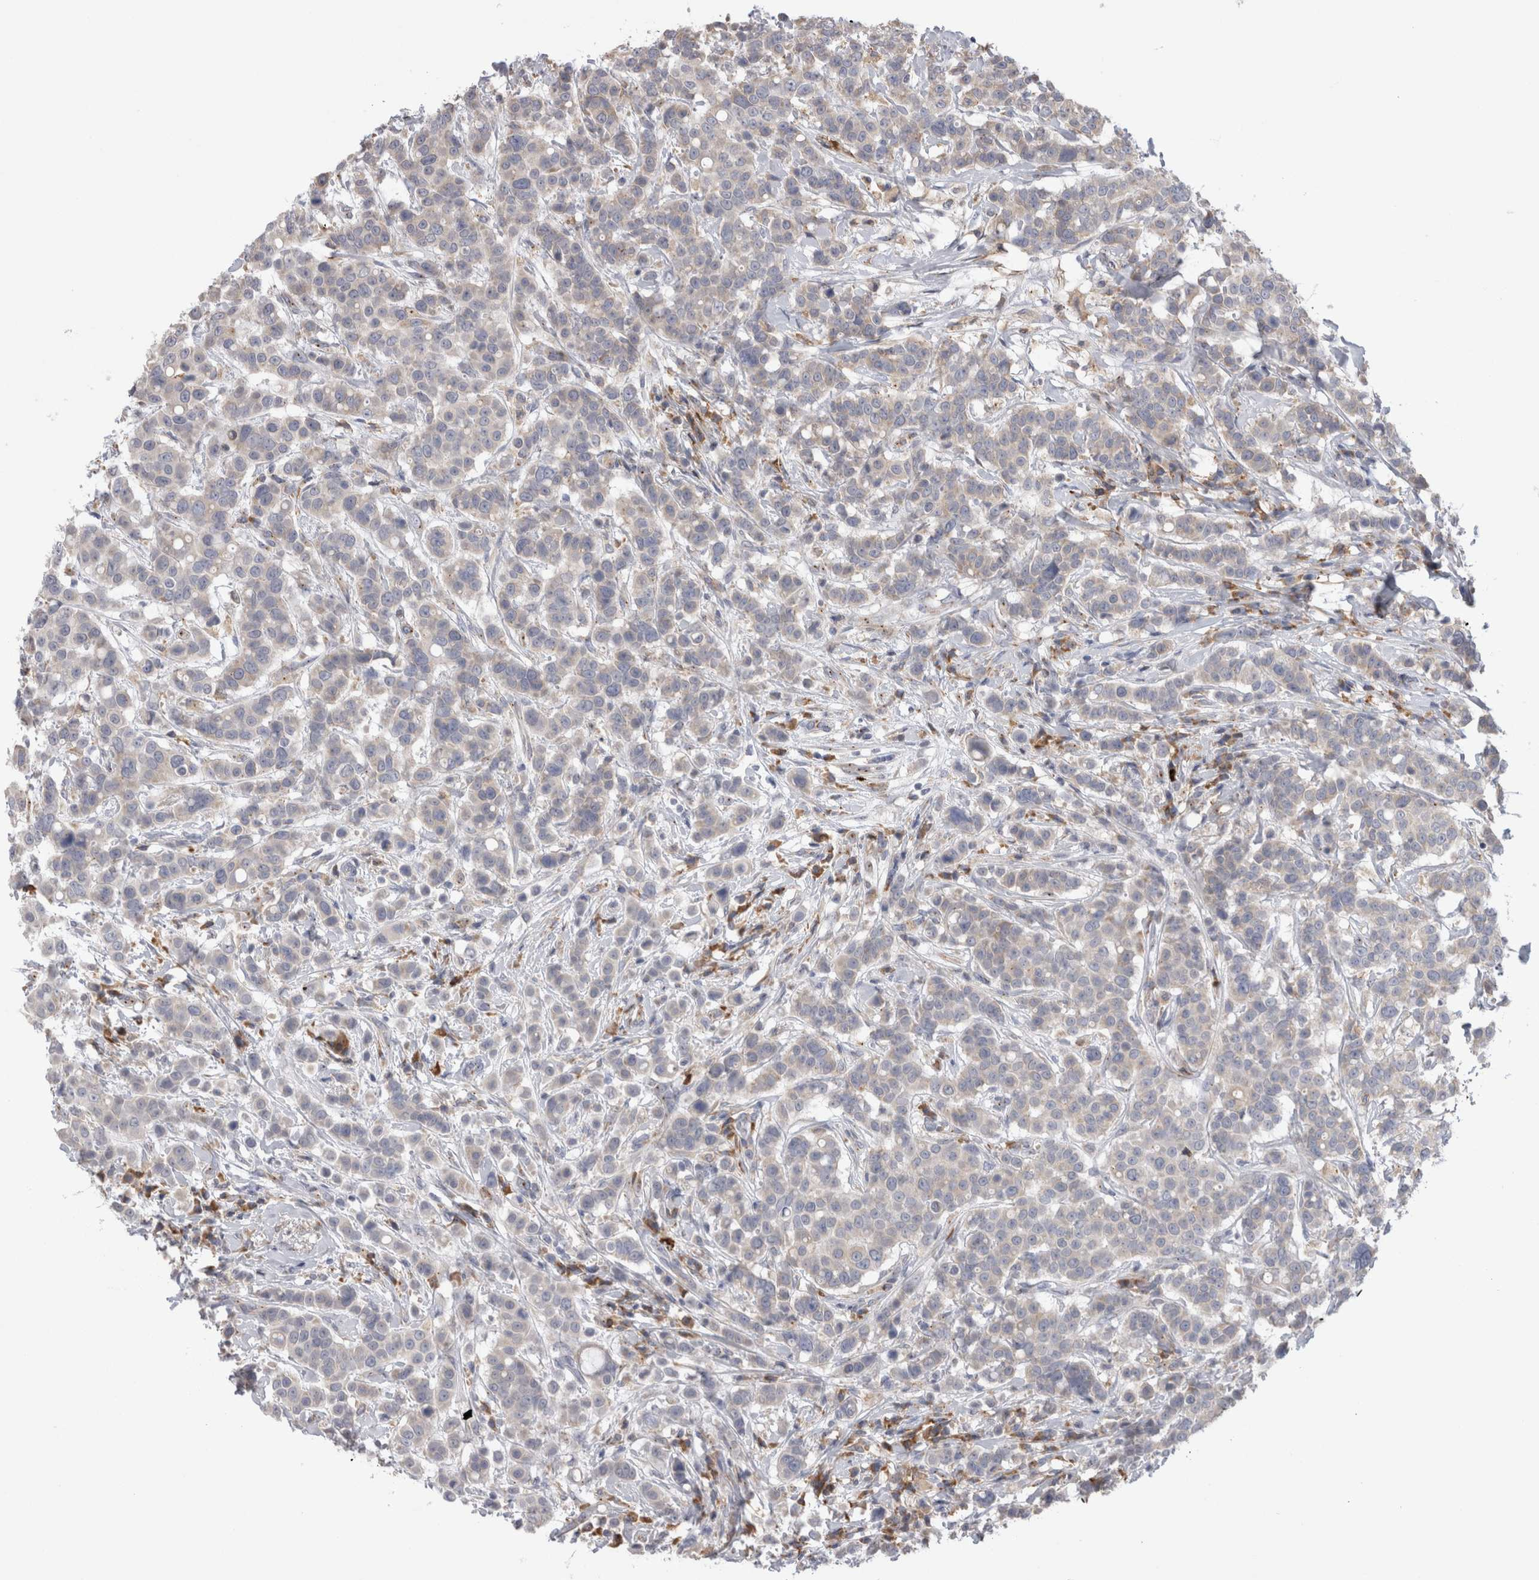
{"staining": {"intensity": "negative", "quantity": "none", "location": "none"}, "tissue": "breast cancer", "cell_type": "Tumor cells", "image_type": "cancer", "snomed": [{"axis": "morphology", "description": "Duct carcinoma"}, {"axis": "topography", "description": "Breast"}], "caption": "The immunohistochemistry histopathology image has no significant expression in tumor cells of breast infiltrating ductal carcinoma tissue.", "gene": "ZNF341", "patient": {"sex": "female", "age": 27}}